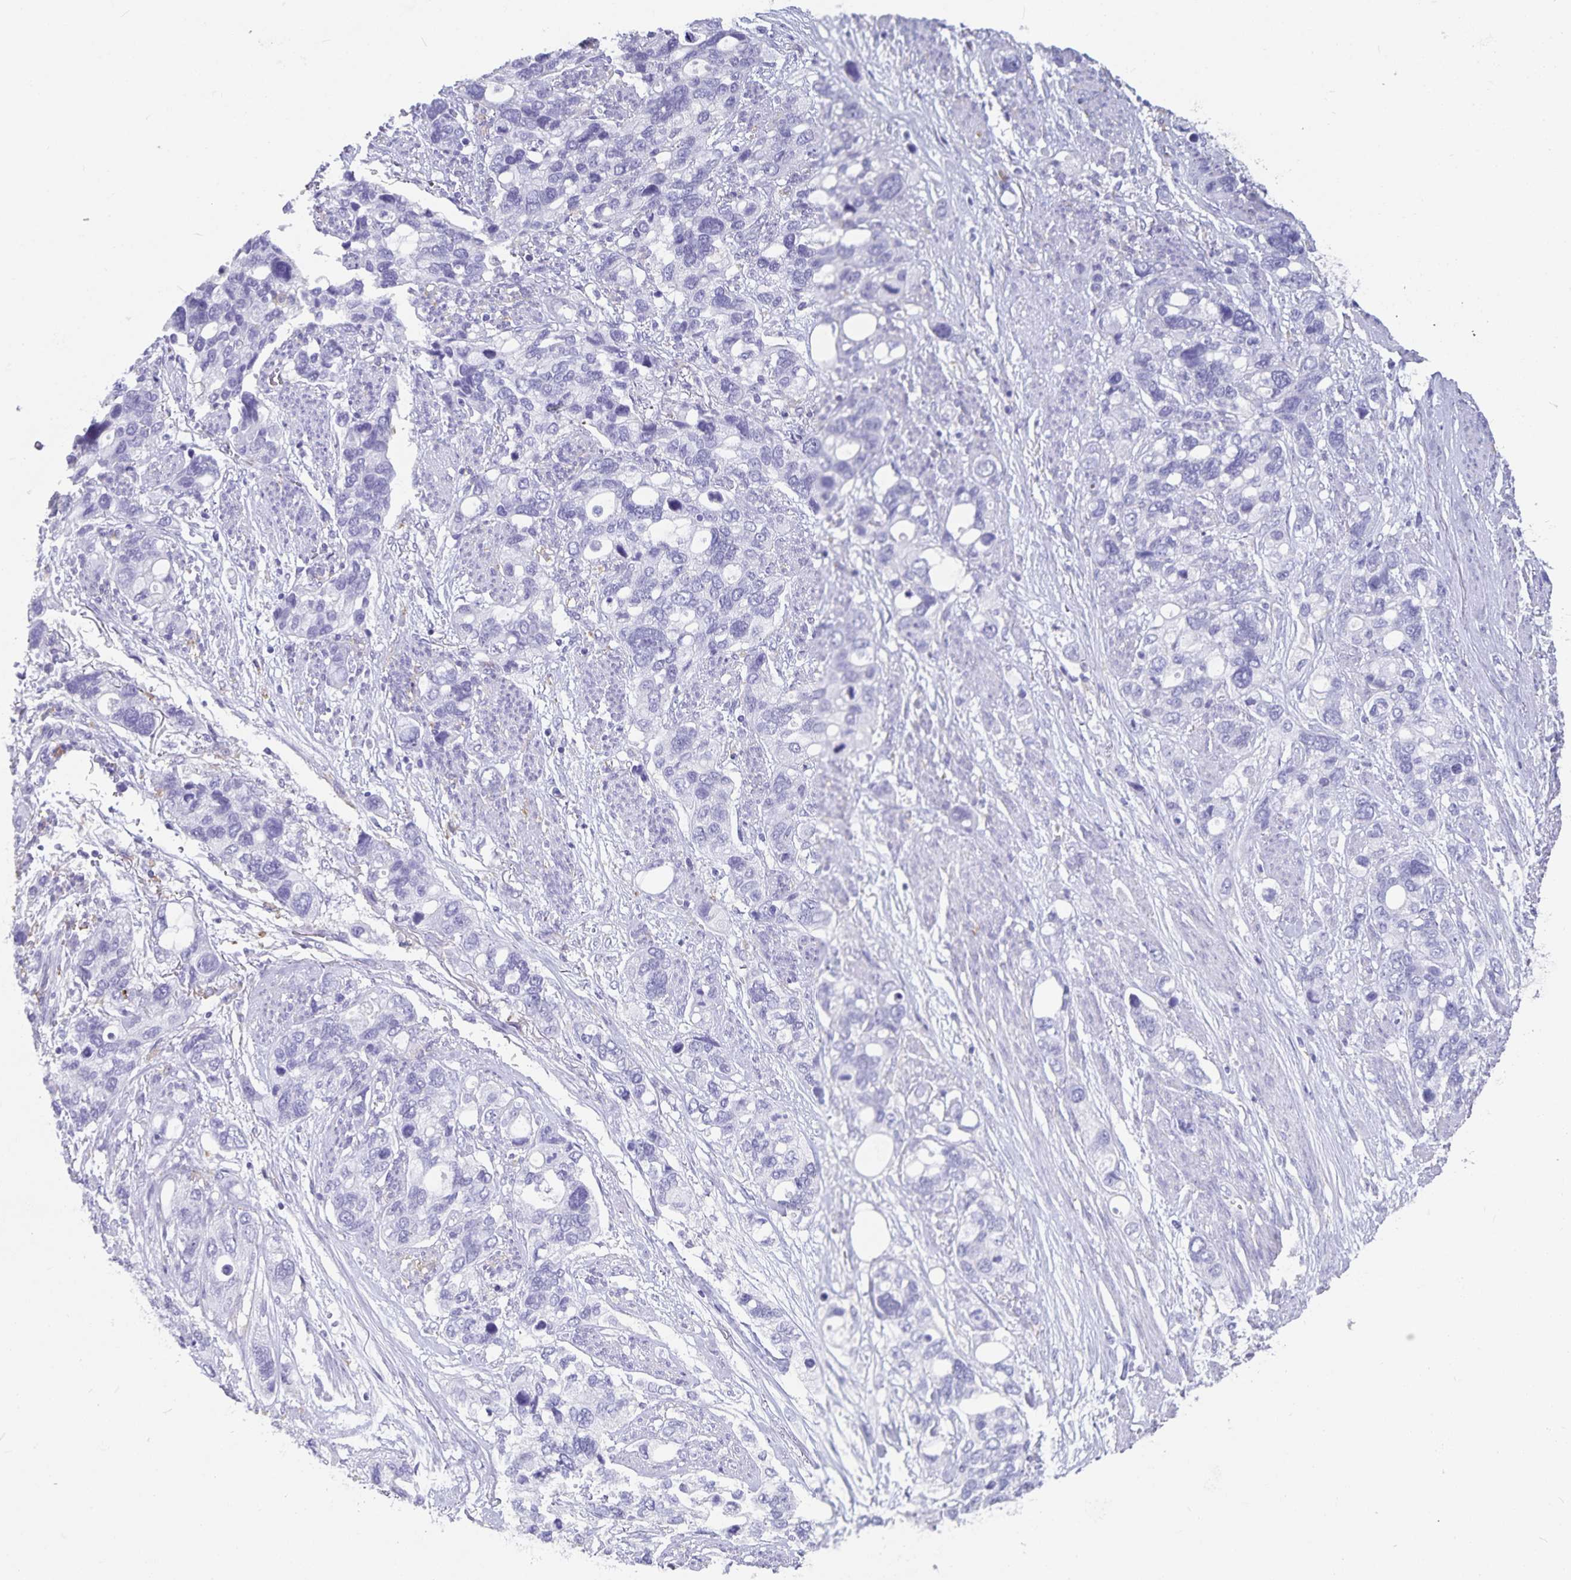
{"staining": {"intensity": "negative", "quantity": "none", "location": "none"}, "tissue": "stomach cancer", "cell_type": "Tumor cells", "image_type": "cancer", "snomed": [{"axis": "morphology", "description": "Adenocarcinoma, NOS"}, {"axis": "topography", "description": "Stomach, upper"}], "caption": "The photomicrograph shows no staining of tumor cells in stomach cancer. The staining is performed using DAB brown chromogen with nuclei counter-stained in using hematoxylin.", "gene": "PLAC1", "patient": {"sex": "female", "age": 81}}